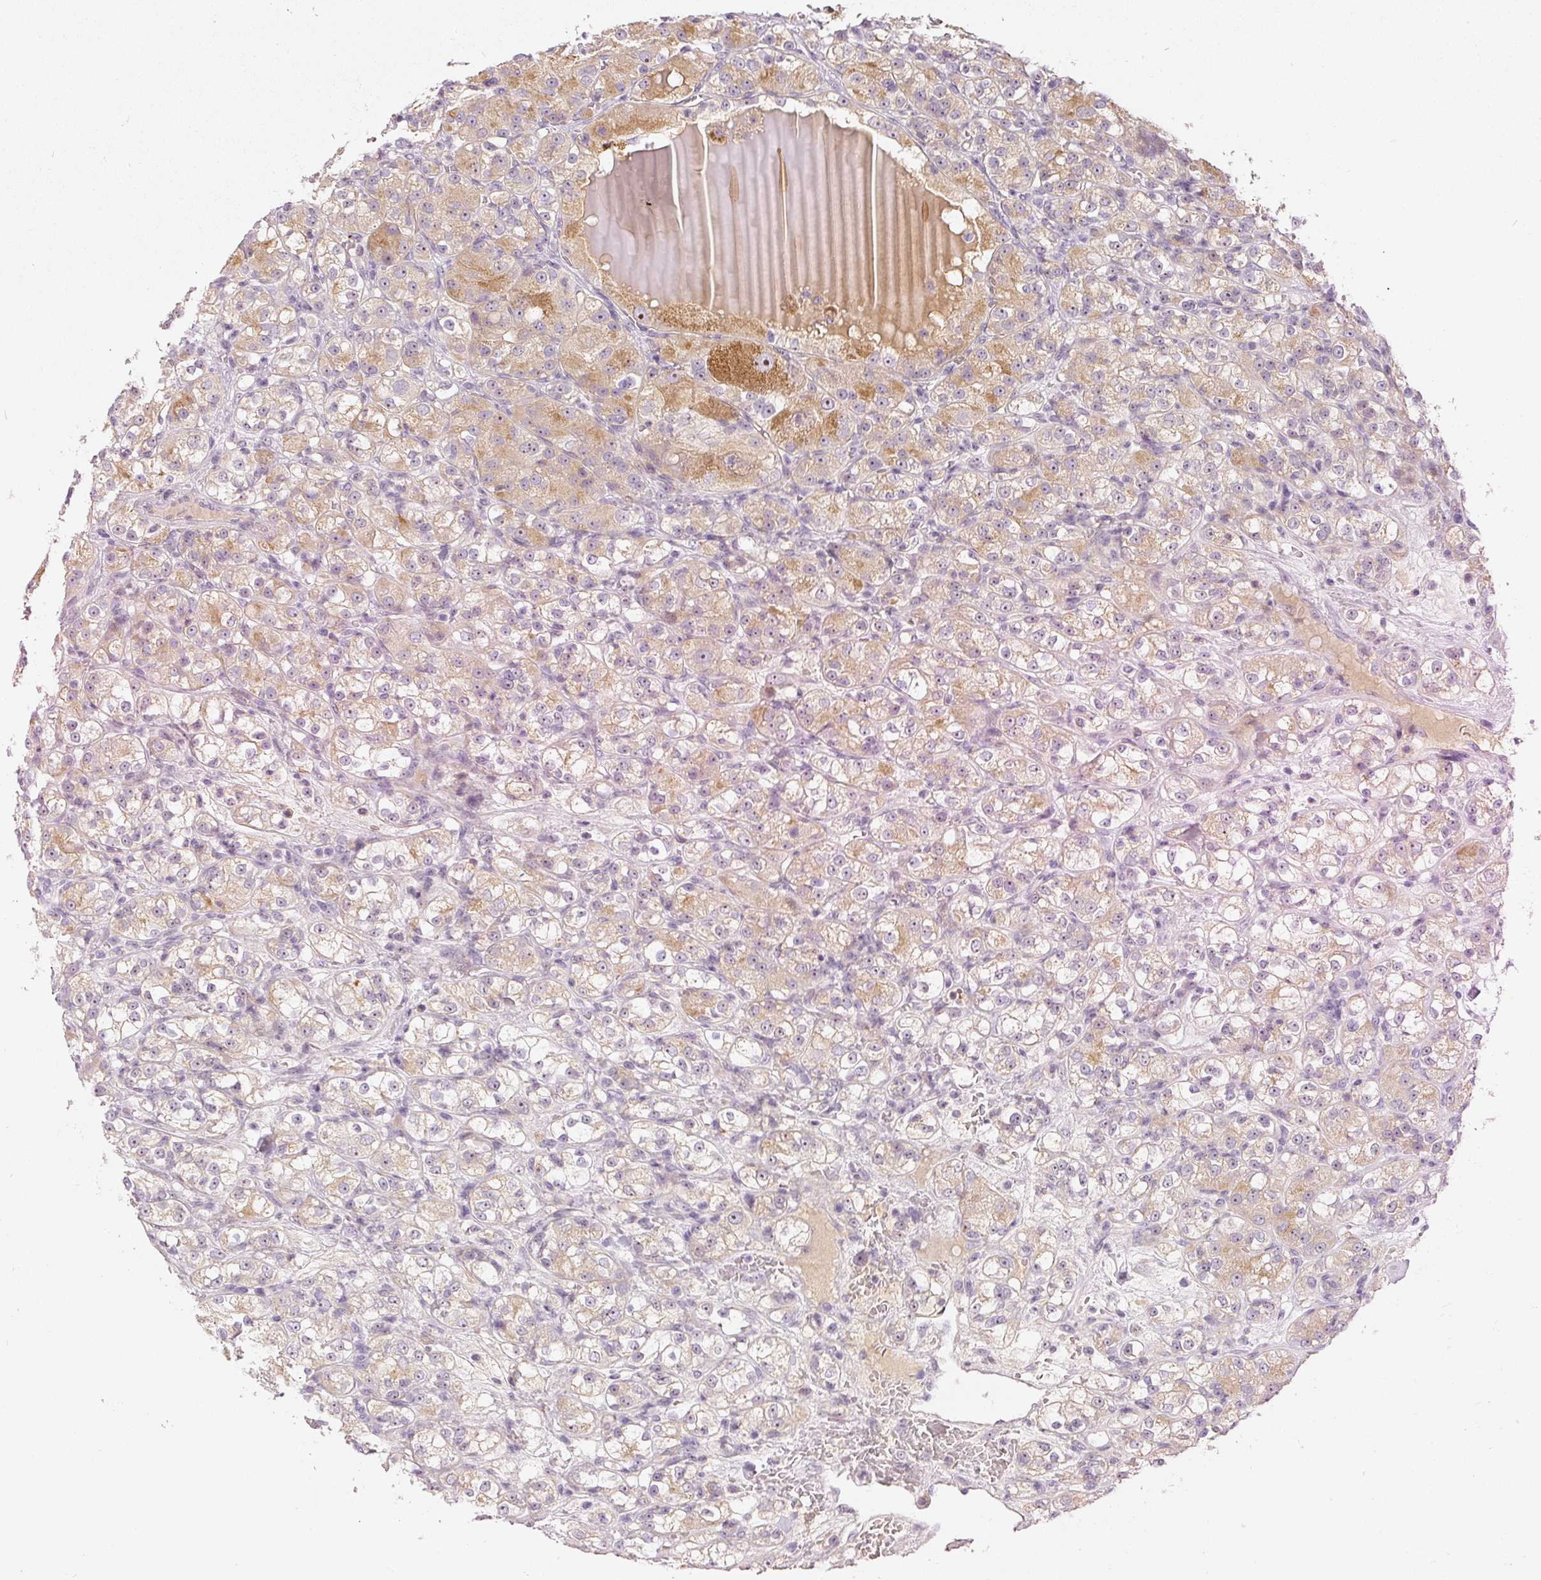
{"staining": {"intensity": "moderate", "quantity": "<25%", "location": "cytoplasmic/membranous,nuclear"}, "tissue": "renal cancer", "cell_type": "Tumor cells", "image_type": "cancer", "snomed": [{"axis": "morphology", "description": "Normal tissue, NOS"}, {"axis": "morphology", "description": "Adenocarcinoma, NOS"}, {"axis": "topography", "description": "Kidney"}], "caption": "Protein expression analysis of renal cancer displays moderate cytoplasmic/membranous and nuclear positivity in approximately <25% of tumor cells.", "gene": "TMEM37", "patient": {"sex": "male", "age": 61}}